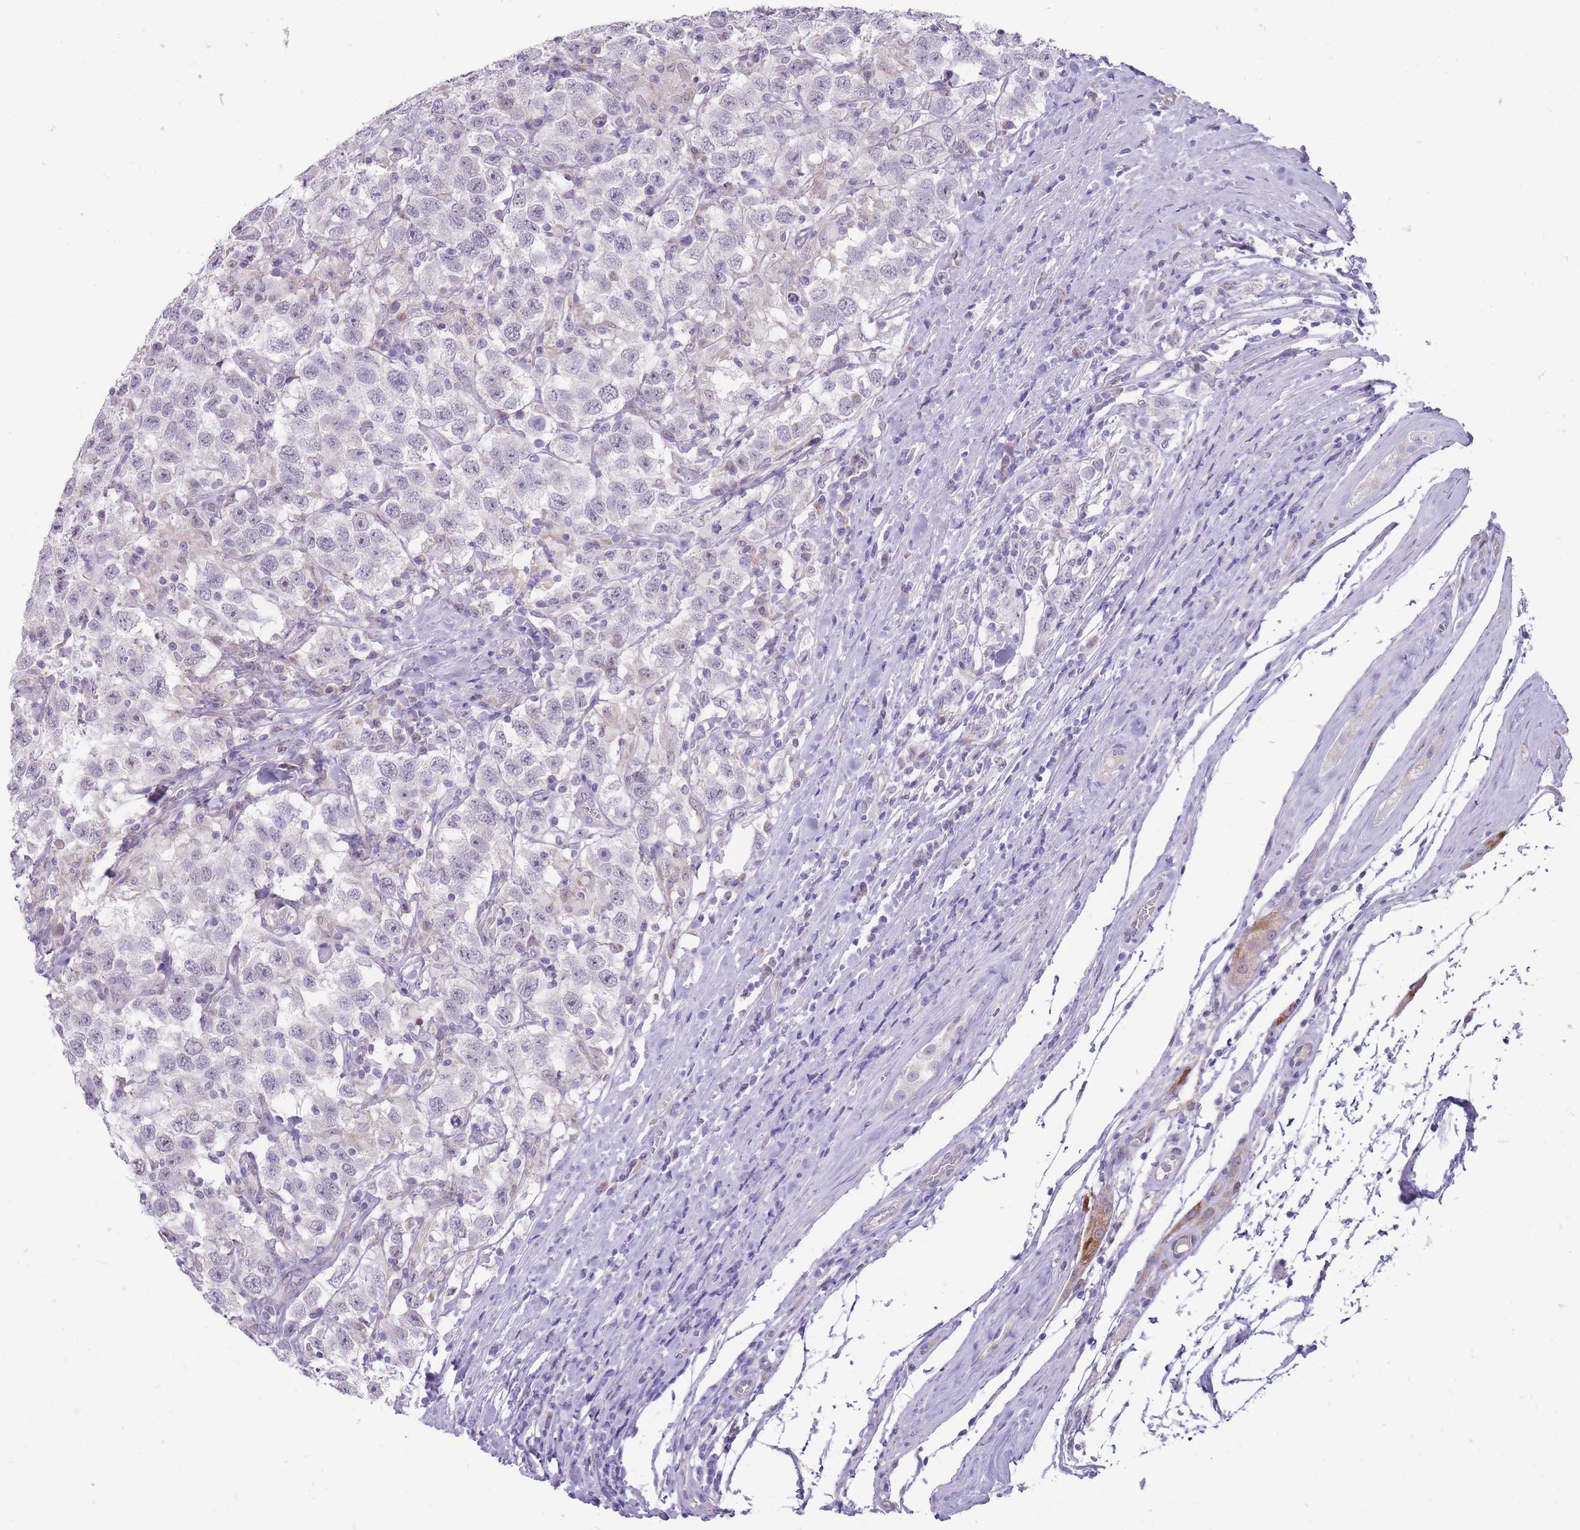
{"staining": {"intensity": "negative", "quantity": "none", "location": "none"}, "tissue": "testis cancer", "cell_type": "Tumor cells", "image_type": "cancer", "snomed": [{"axis": "morphology", "description": "Seminoma, NOS"}, {"axis": "topography", "description": "Testis"}], "caption": "This is an immunohistochemistry (IHC) photomicrograph of human seminoma (testis). There is no expression in tumor cells.", "gene": "ERICH4", "patient": {"sex": "male", "age": 41}}